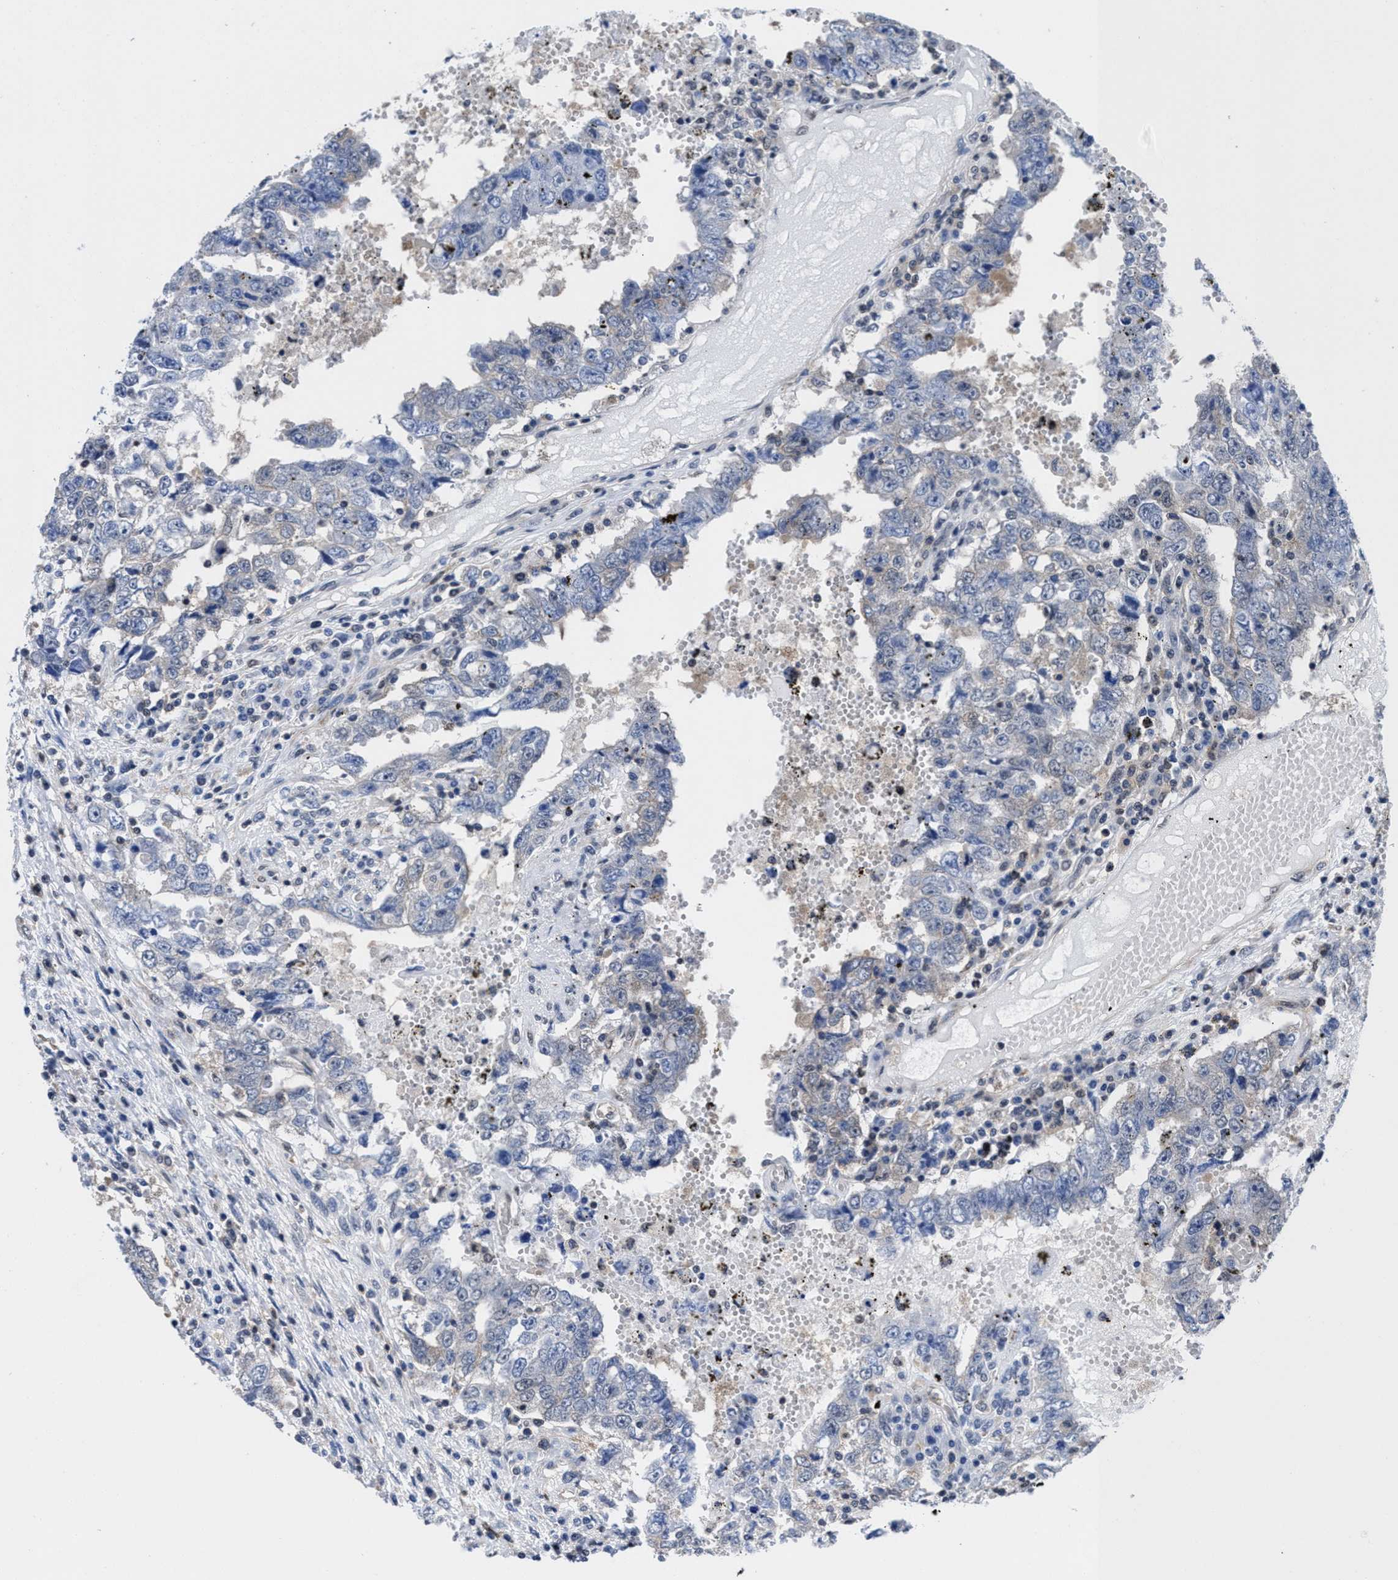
{"staining": {"intensity": "negative", "quantity": "none", "location": "none"}, "tissue": "testis cancer", "cell_type": "Tumor cells", "image_type": "cancer", "snomed": [{"axis": "morphology", "description": "Carcinoma, Embryonal, NOS"}, {"axis": "topography", "description": "Testis"}], "caption": "The photomicrograph demonstrates no staining of tumor cells in testis cancer (embryonal carcinoma).", "gene": "ACLY", "patient": {"sex": "male", "age": 26}}